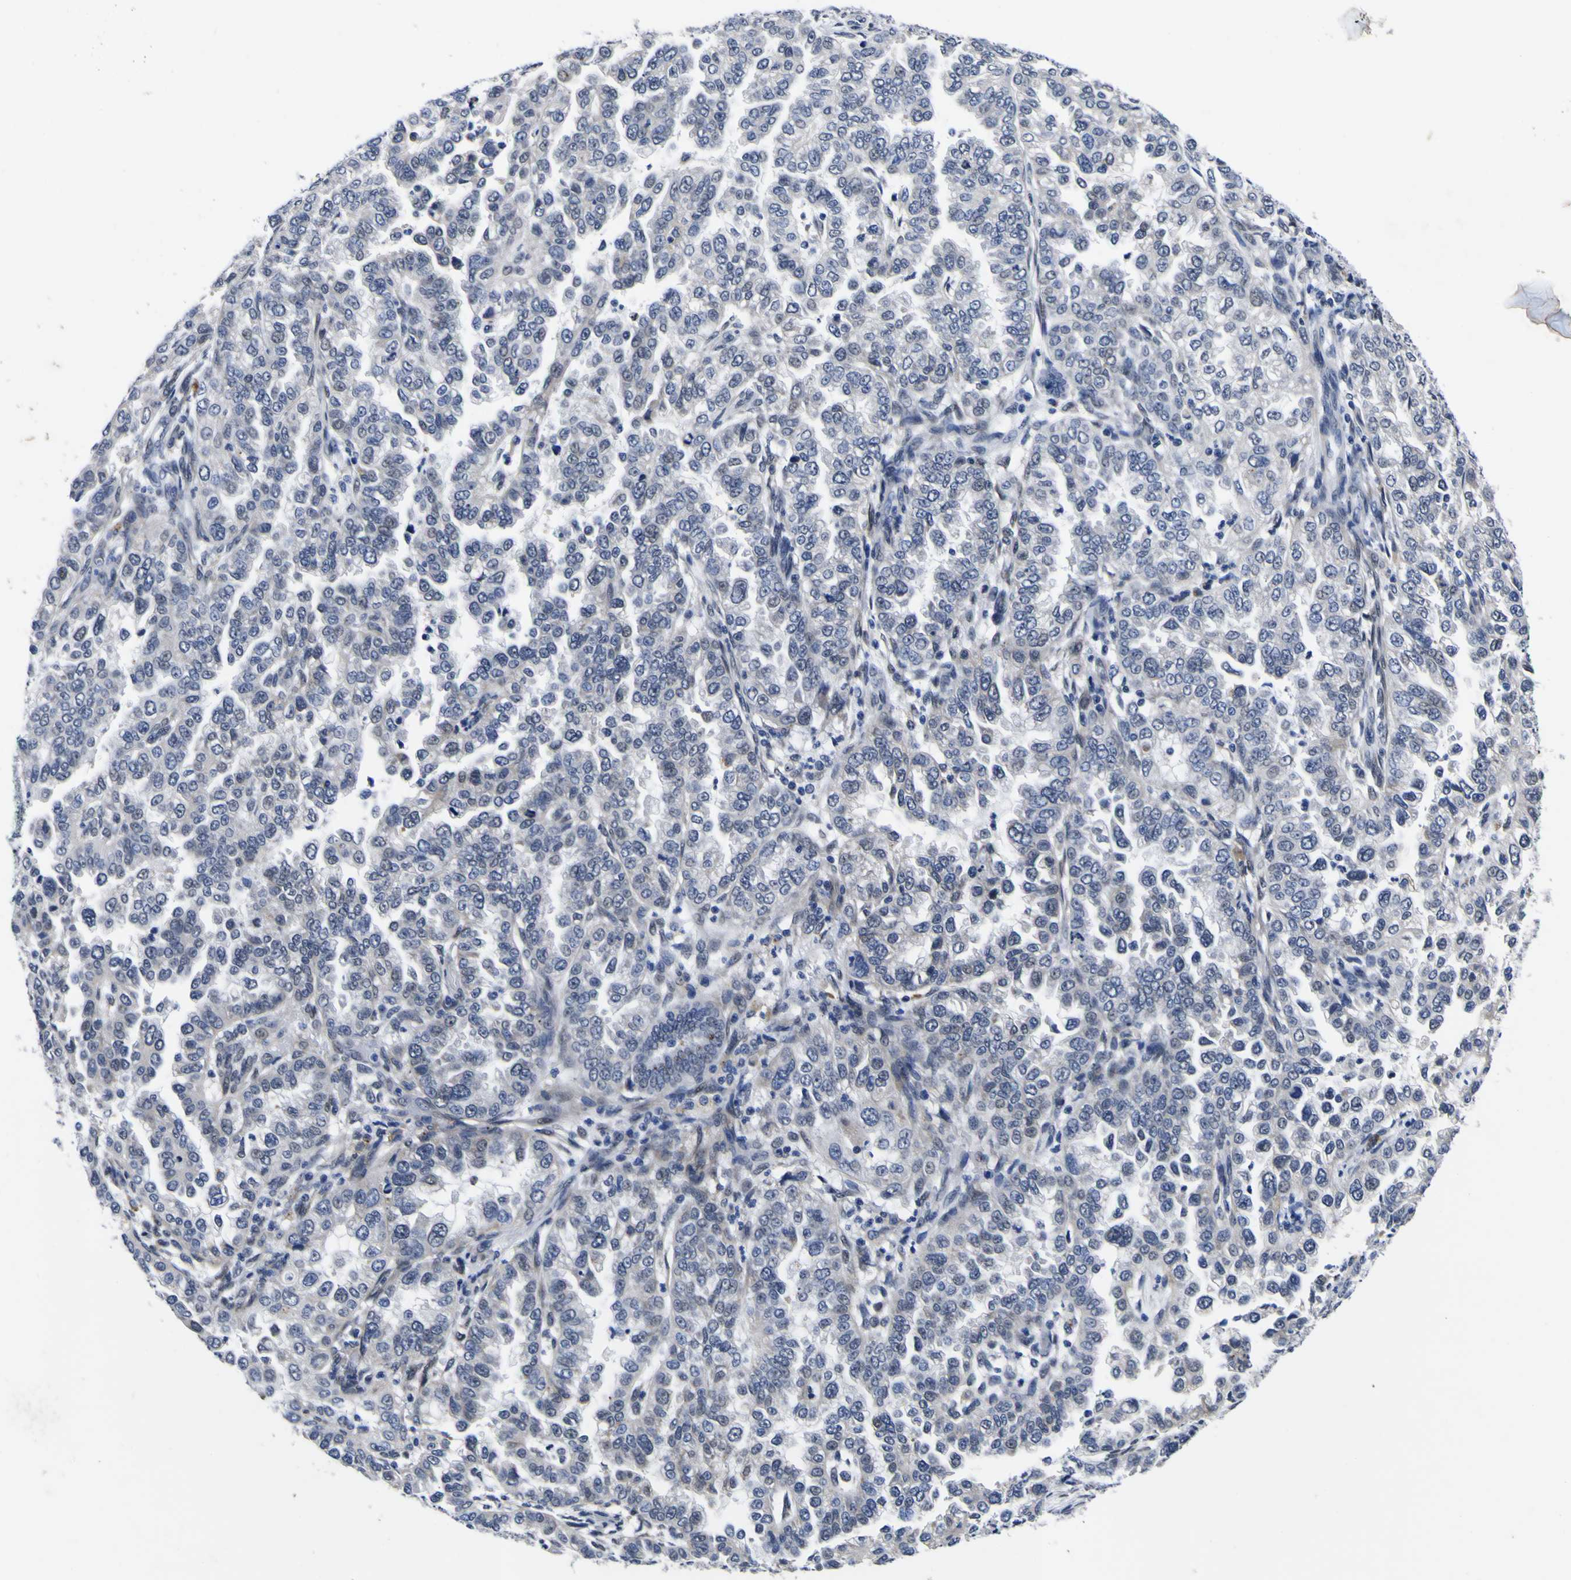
{"staining": {"intensity": "negative", "quantity": "none", "location": "none"}, "tissue": "endometrial cancer", "cell_type": "Tumor cells", "image_type": "cancer", "snomed": [{"axis": "morphology", "description": "Adenocarcinoma, NOS"}, {"axis": "topography", "description": "Endometrium"}], "caption": "Tumor cells are negative for brown protein staining in adenocarcinoma (endometrial).", "gene": "IGFLR1", "patient": {"sex": "female", "age": 85}}